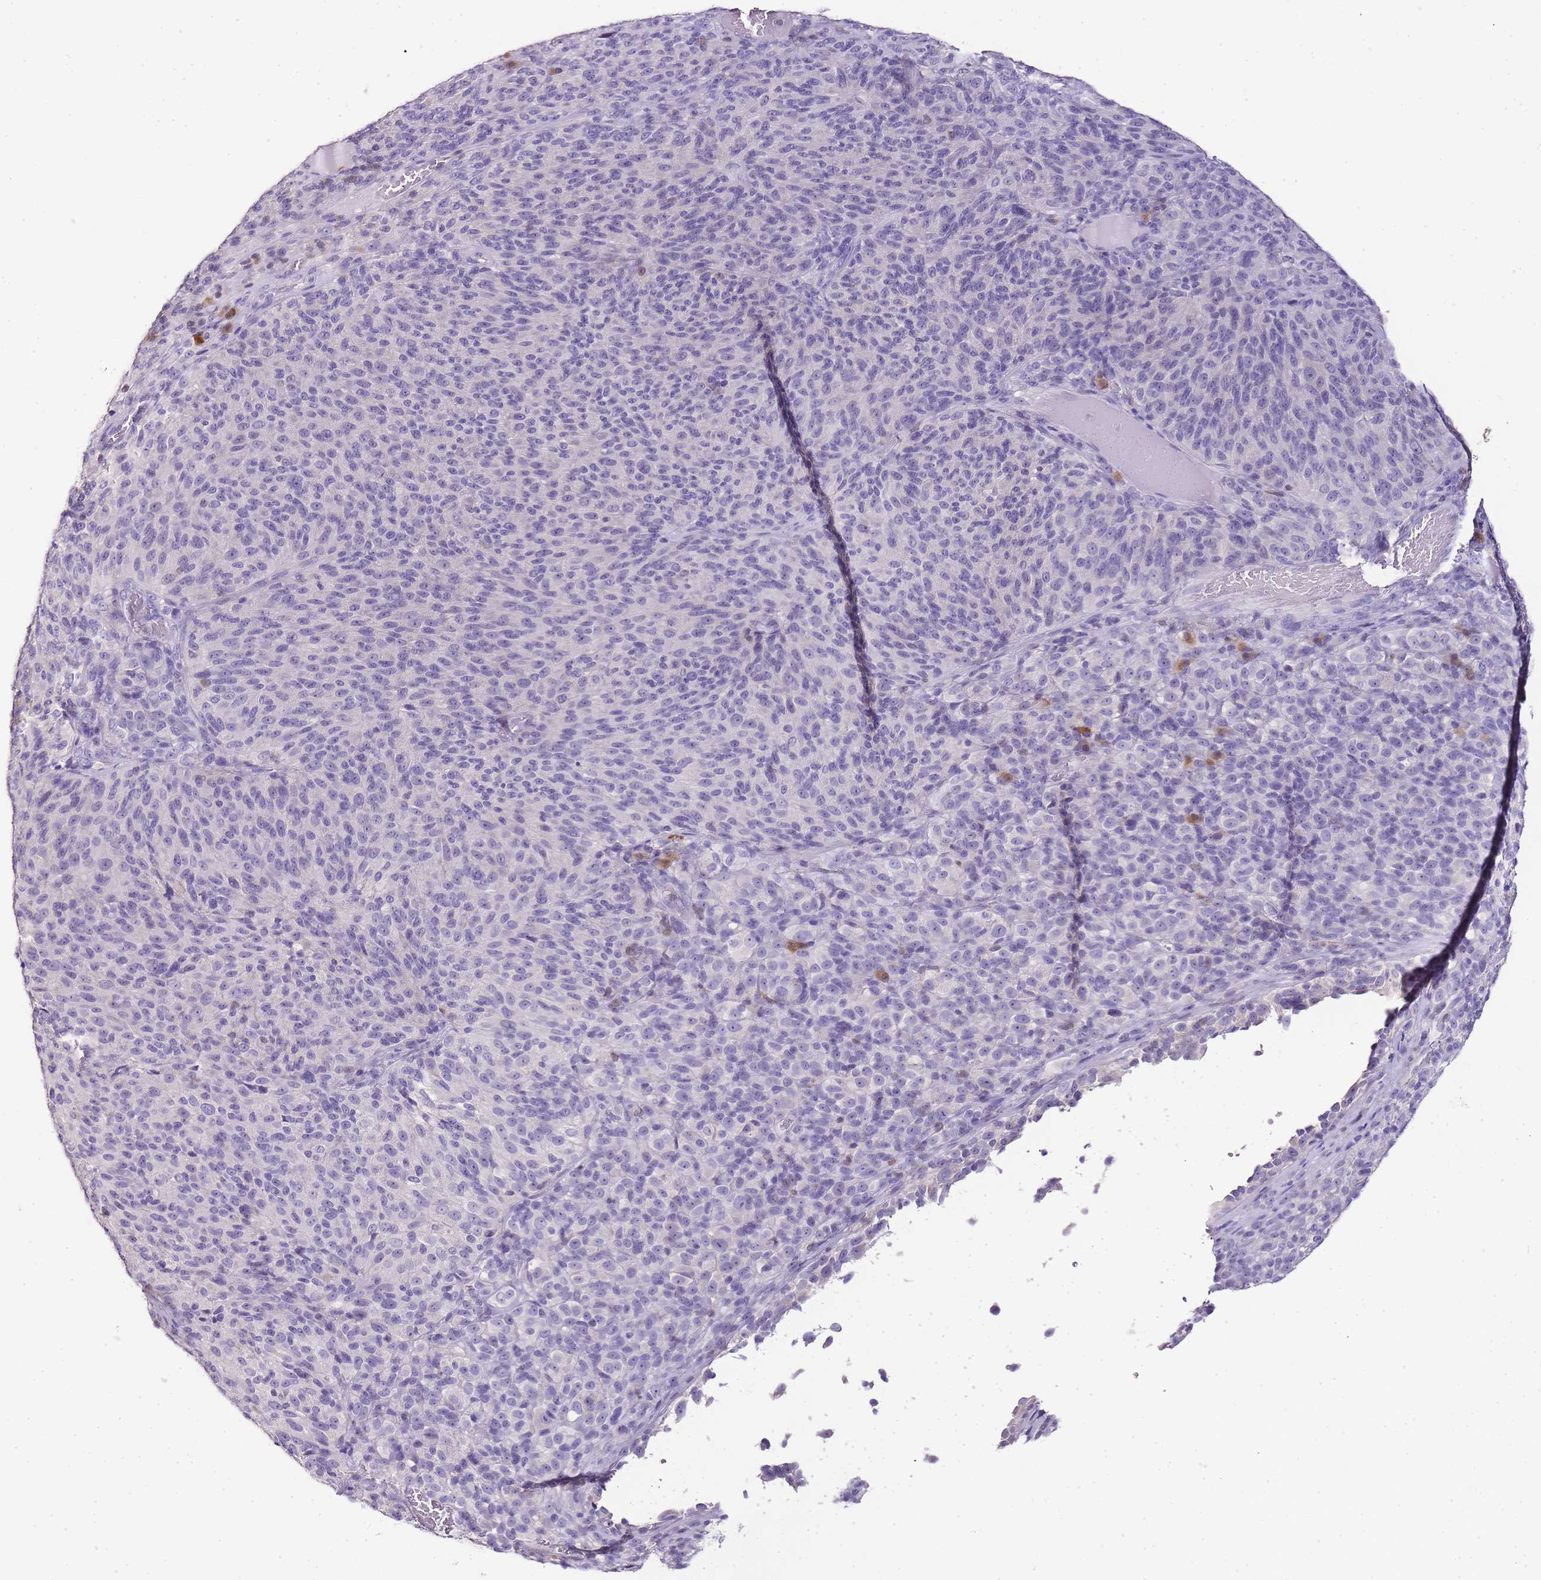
{"staining": {"intensity": "negative", "quantity": "none", "location": "none"}, "tissue": "melanoma", "cell_type": "Tumor cells", "image_type": "cancer", "snomed": [{"axis": "morphology", "description": "Malignant melanoma, Metastatic site"}, {"axis": "topography", "description": "Brain"}], "caption": "Protein analysis of malignant melanoma (metastatic site) displays no significant expression in tumor cells. (DAB (3,3'-diaminobenzidine) immunohistochemistry (IHC) with hematoxylin counter stain).", "gene": "ZBP1", "patient": {"sex": "female", "age": 56}}